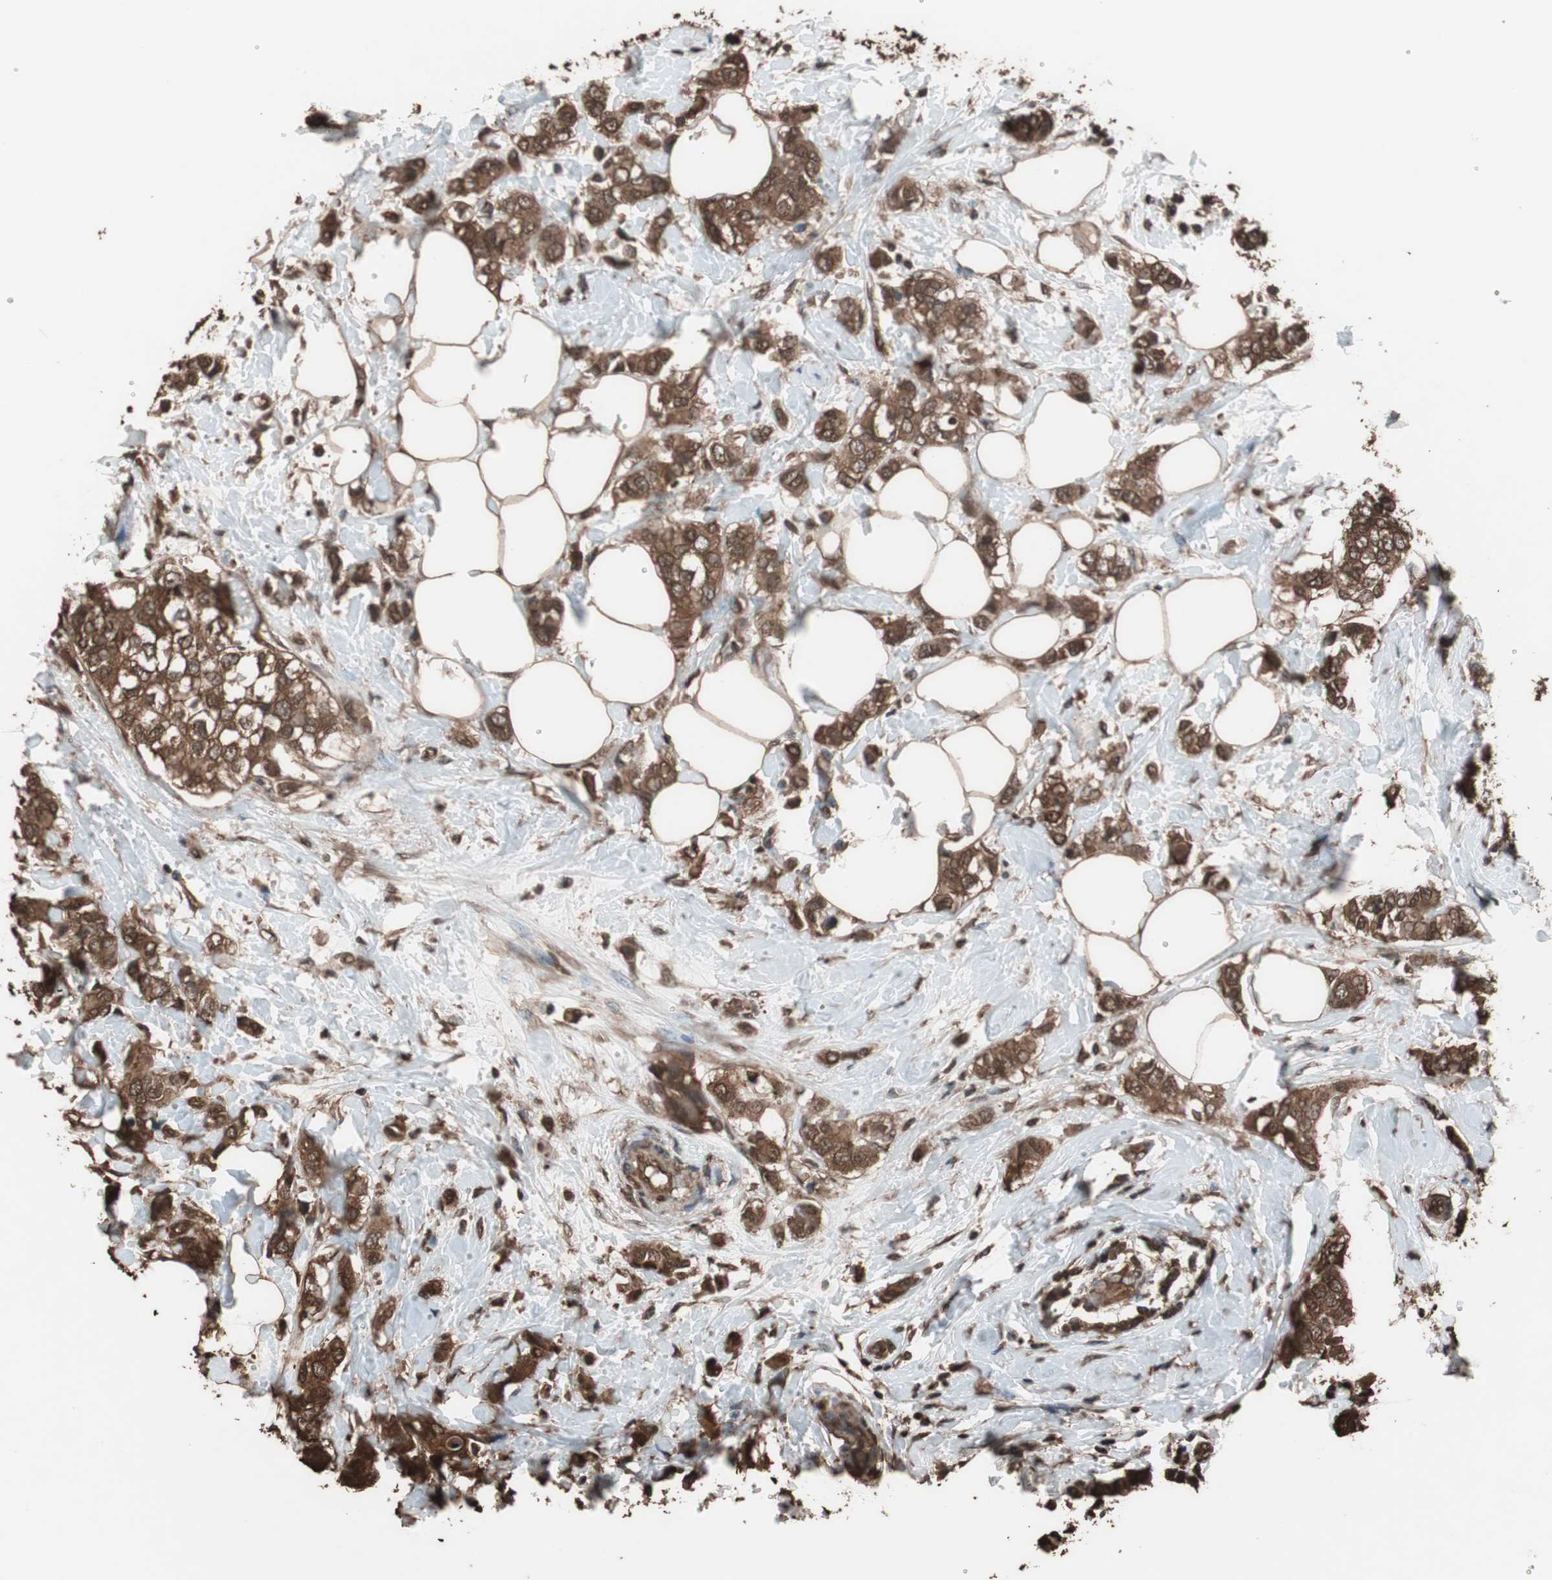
{"staining": {"intensity": "strong", "quantity": ">75%", "location": "cytoplasmic/membranous,nuclear"}, "tissue": "breast cancer", "cell_type": "Tumor cells", "image_type": "cancer", "snomed": [{"axis": "morphology", "description": "Duct carcinoma"}, {"axis": "topography", "description": "Breast"}], "caption": "A high-resolution image shows IHC staining of breast intraductal carcinoma, which demonstrates strong cytoplasmic/membranous and nuclear staining in approximately >75% of tumor cells.", "gene": "CALM2", "patient": {"sex": "female", "age": 50}}